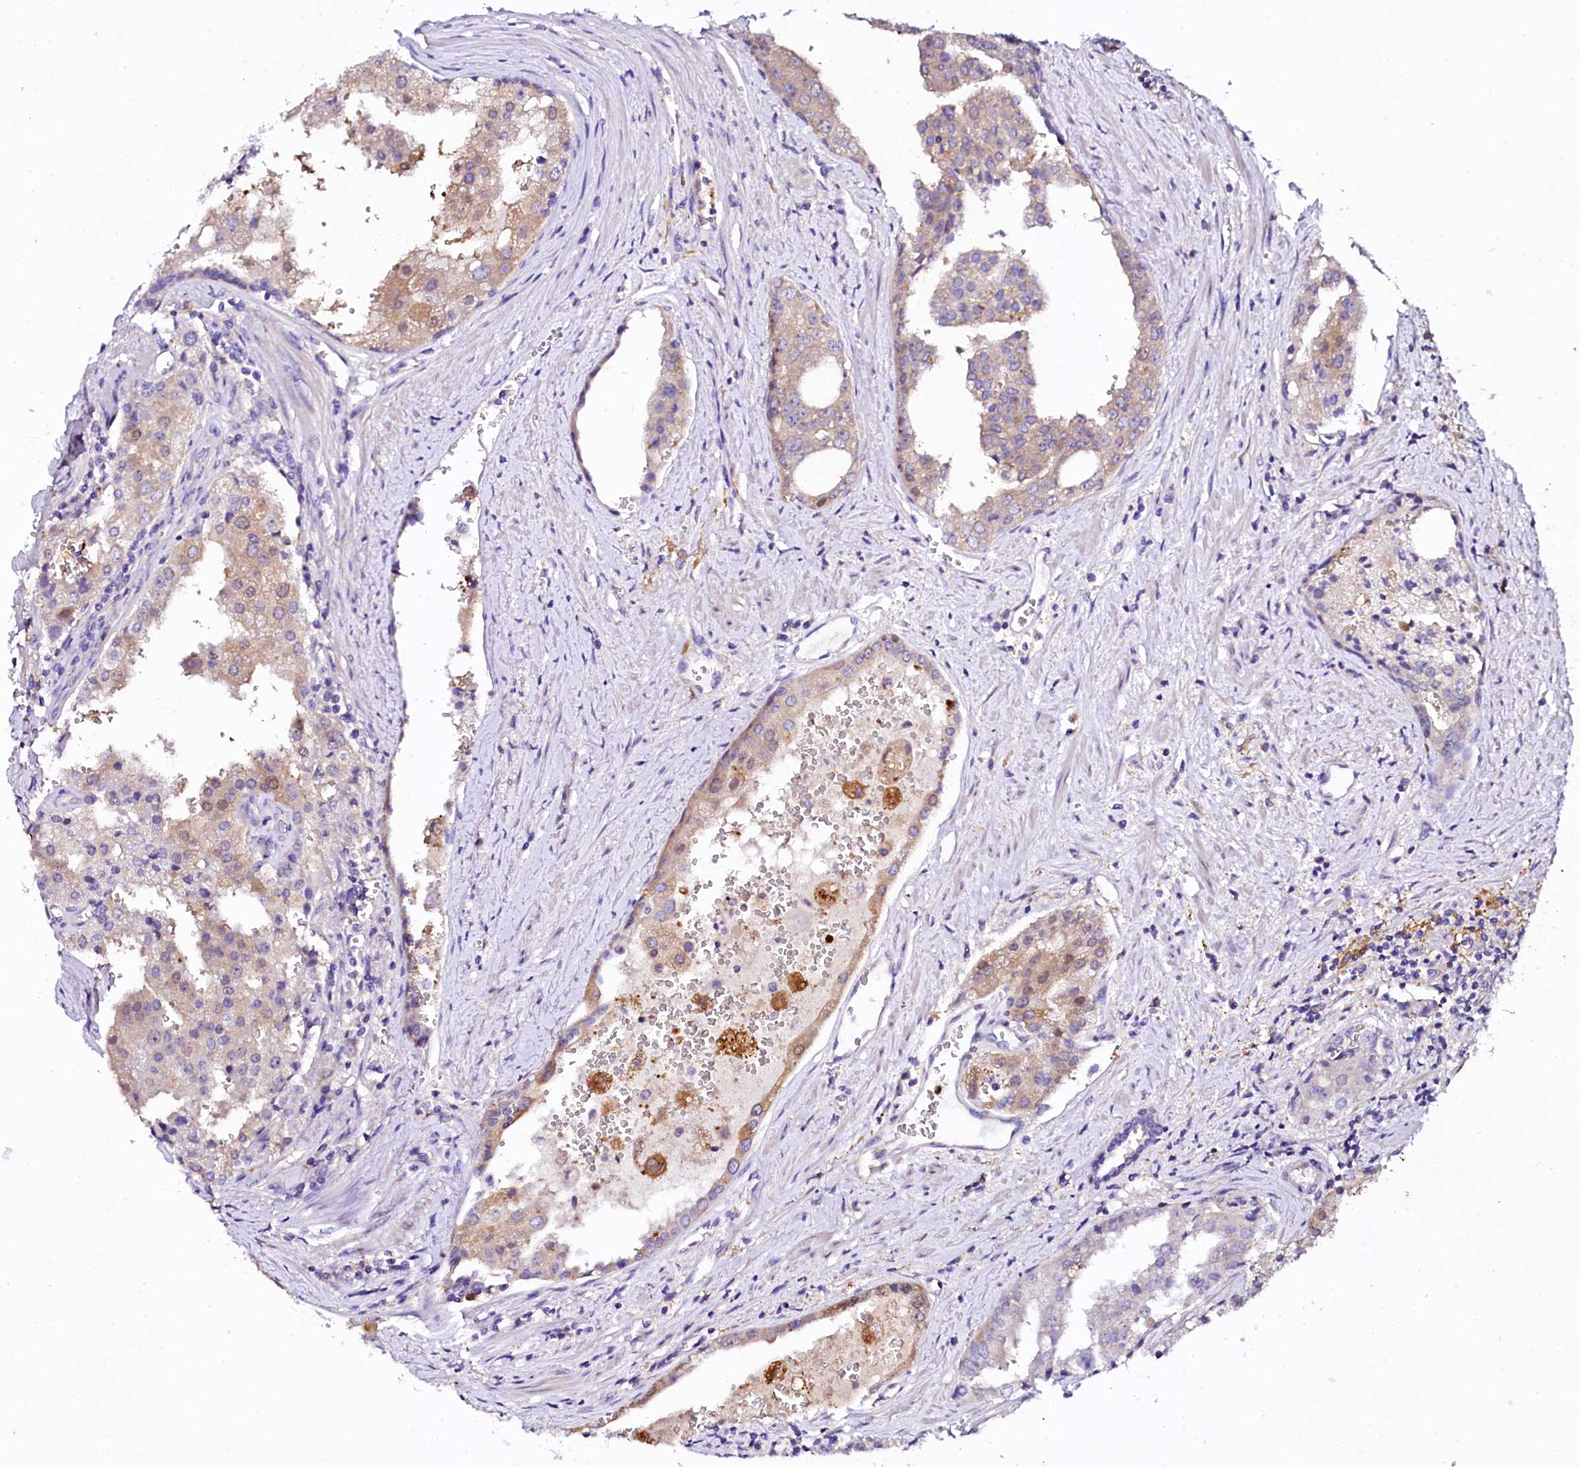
{"staining": {"intensity": "weak", "quantity": "<25%", "location": "cytoplasmic/membranous"}, "tissue": "prostate cancer", "cell_type": "Tumor cells", "image_type": "cancer", "snomed": [{"axis": "morphology", "description": "Adenocarcinoma, High grade"}, {"axis": "topography", "description": "Prostate"}], "caption": "Tumor cells show no significant expression in prostate cancer.", "gene": "NAA16", "patient": {"sex": "male", "age": 68}}